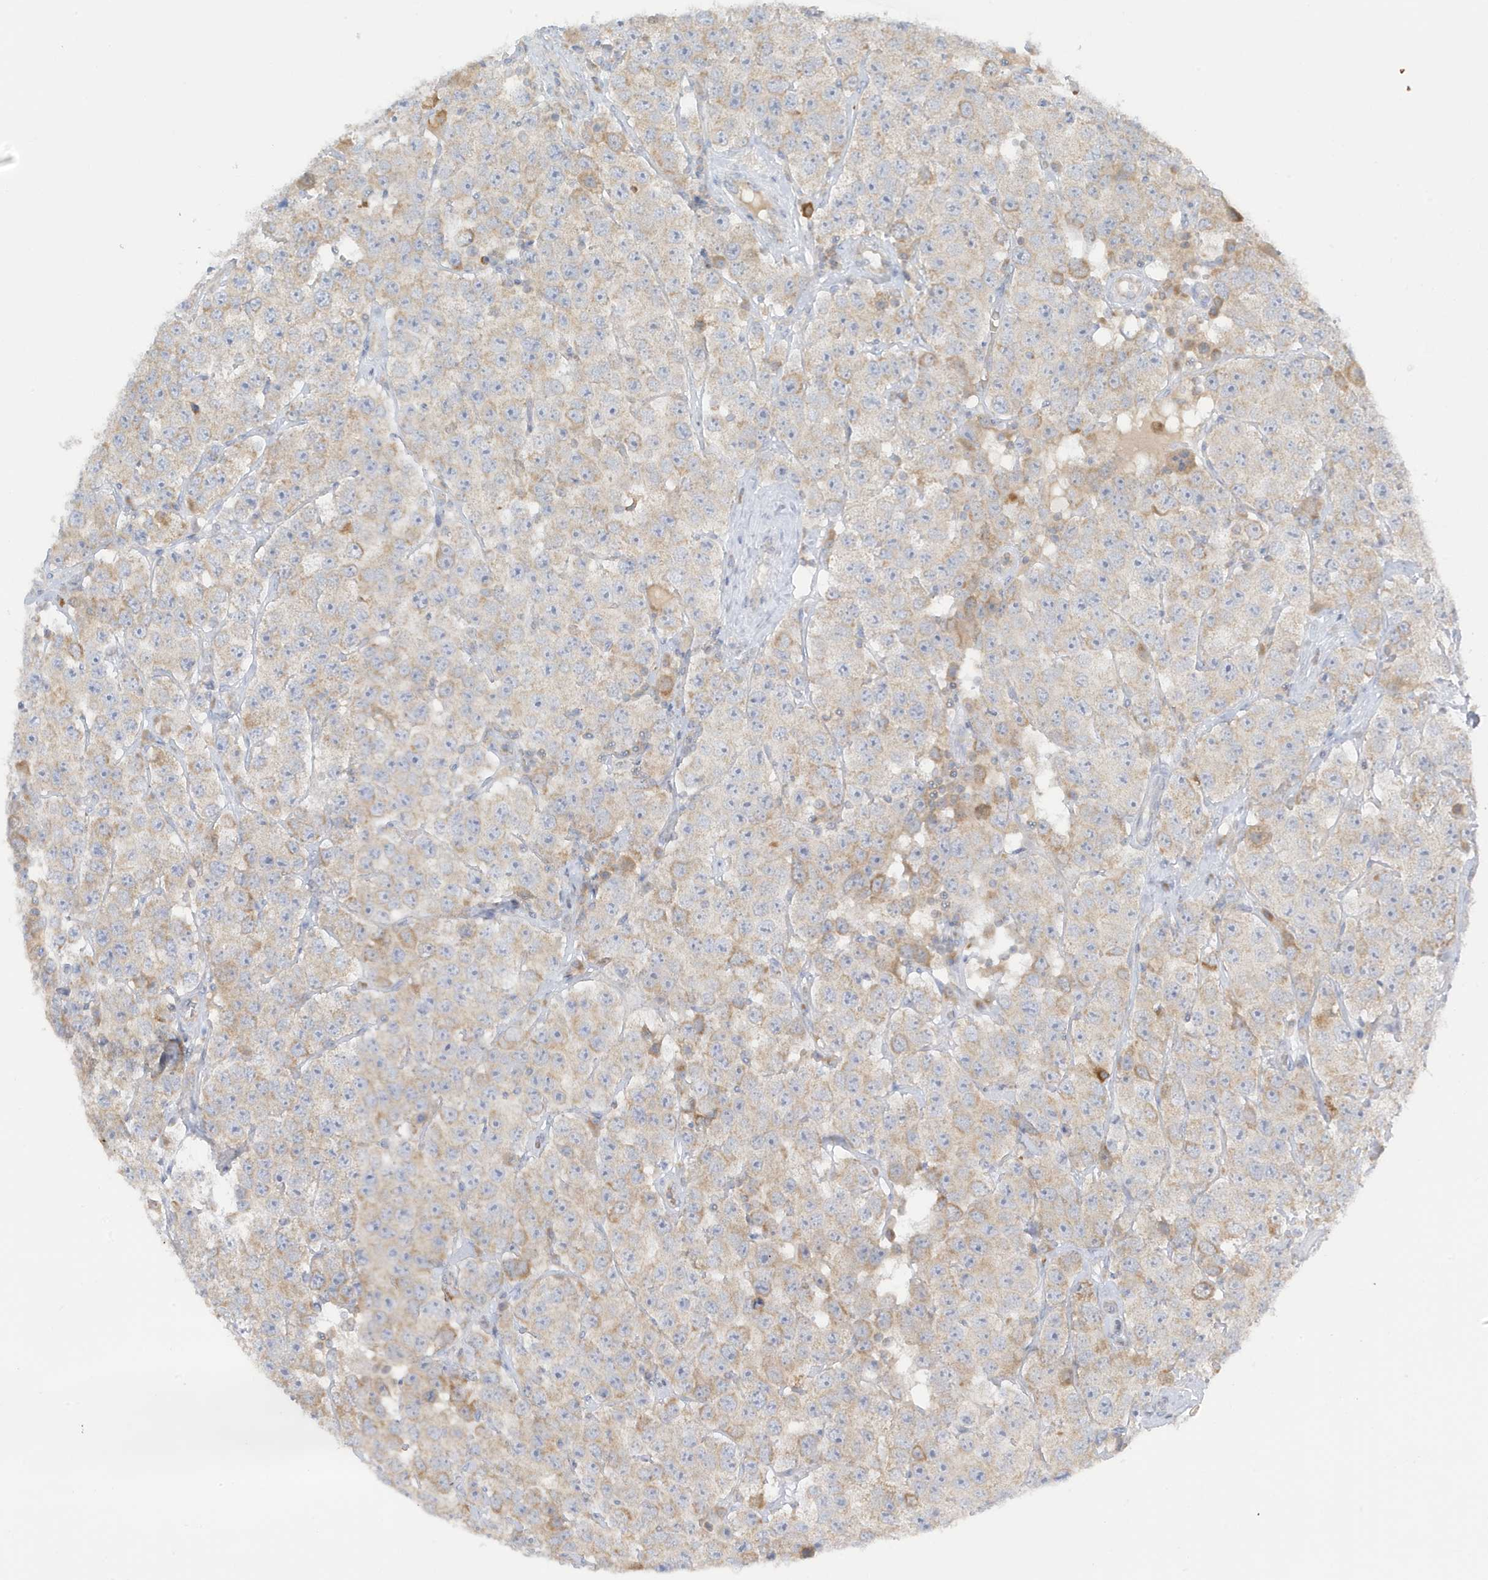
{"staining": {"intensity": "moderate", "quantity": "25%-75%", "location": "cytoplasmic/membranous"}, "tissue": "testis cancer", "cell_type": "Tumor cells", "image_type": "cancer", "snomed": [{"axis": "morphology", "description": "Seminoma, NOS"}, {"axis": "topography", "description": "Testis"}], "caption": "Protein analysis of testis cancer tissue displays moderate cytoplasmic/membranous positivity in about 25%-75% of tumor cells.", "gene": "NPPC", "patient": {"sex": "male", "age": 28}}